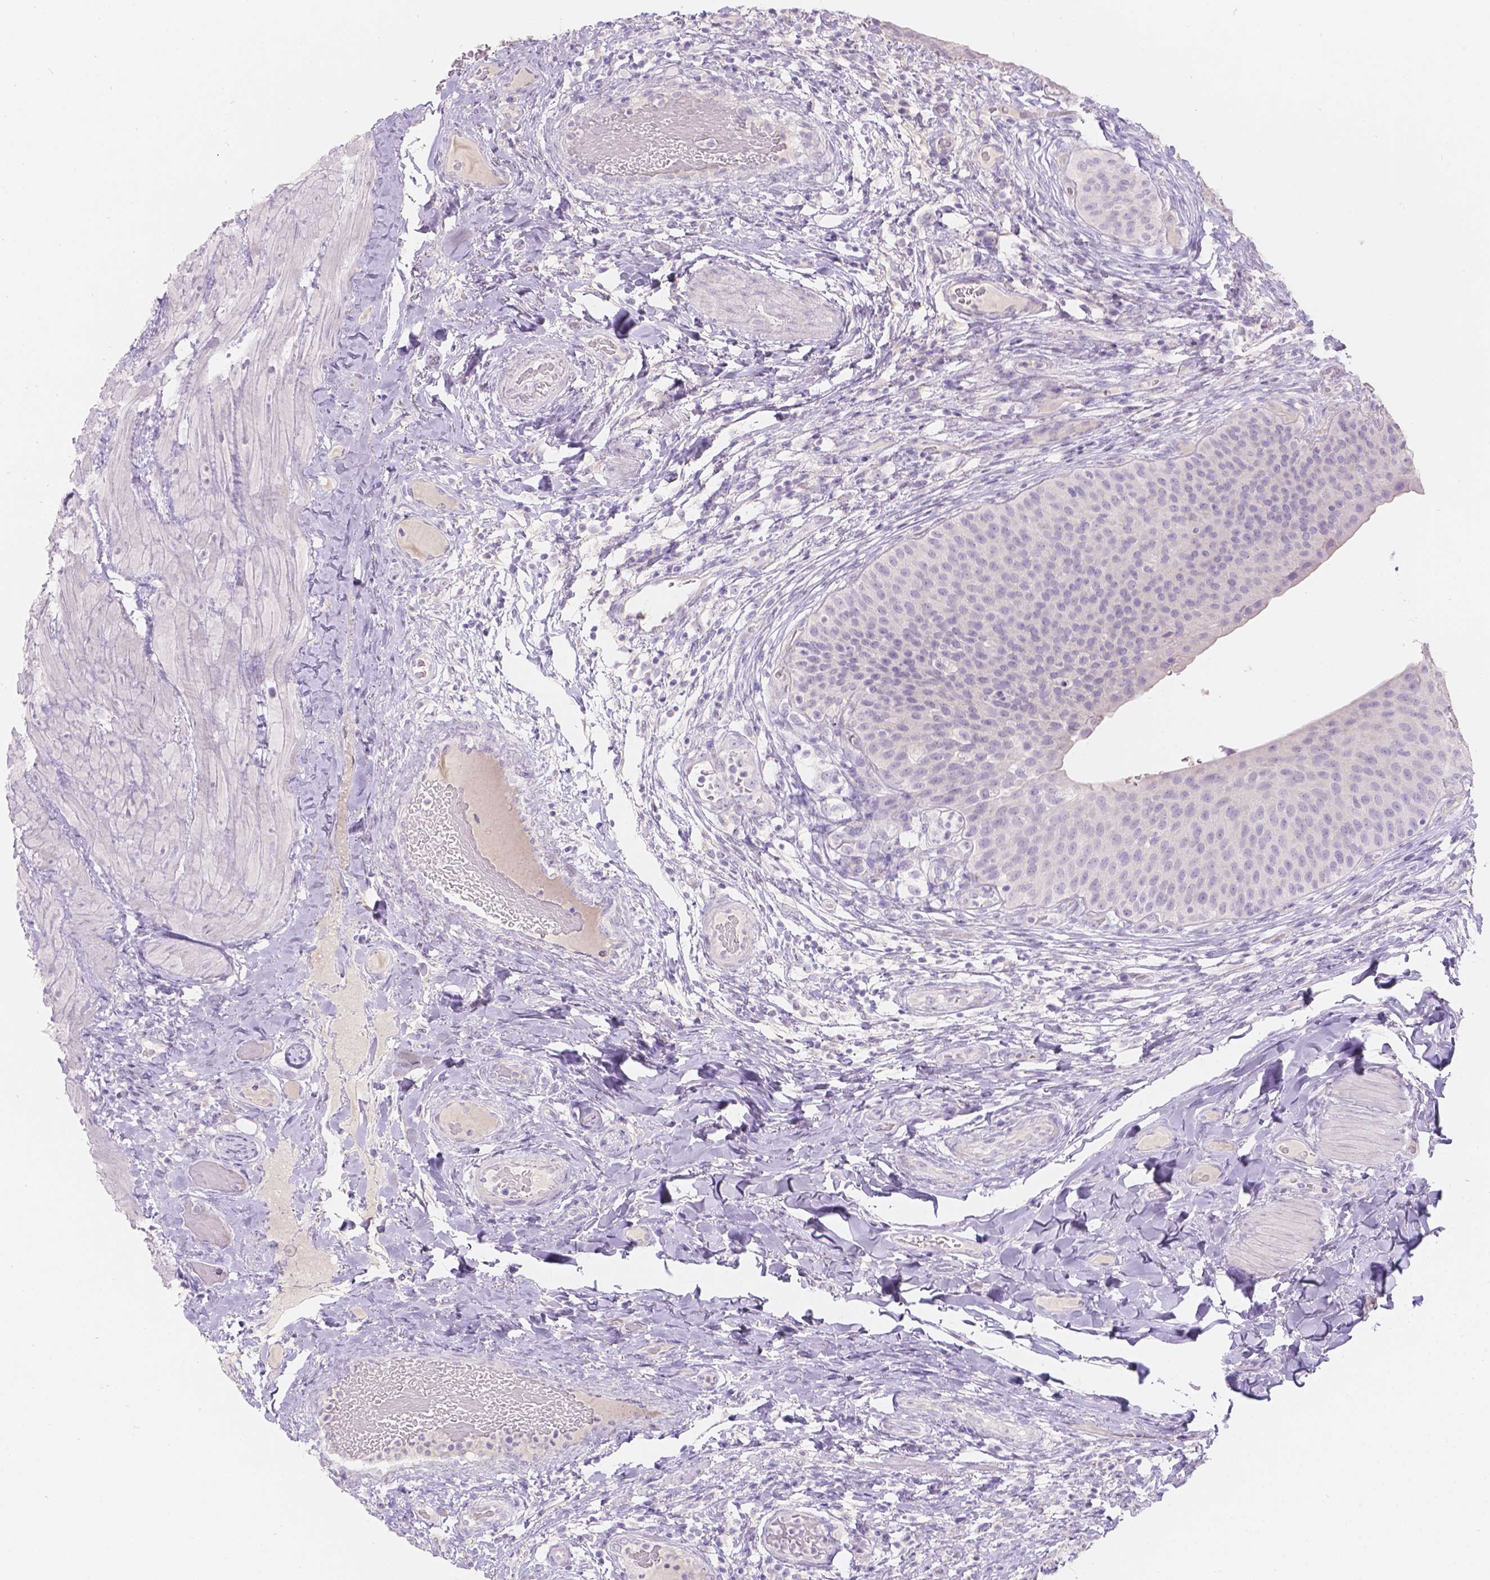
{"staining": {"intensity": "negative", "quantity": "none", "location": "none"}, "tissue": "urinary bladder", "cell_type": "Urothelial cells", "image_type": "normal", "snomed": [{"axis": "morphology", "description": "Normal tissue, NOS"}, {"axis": "topography", "description": "Urinary bladder"}], "caption": "Immunohistochemical staining of unremarkable human urinary bladder demonstrates no significant expression in urothelial cells.", "gene": "HTN3", "patient": {"sex": "male", "age": 66}}